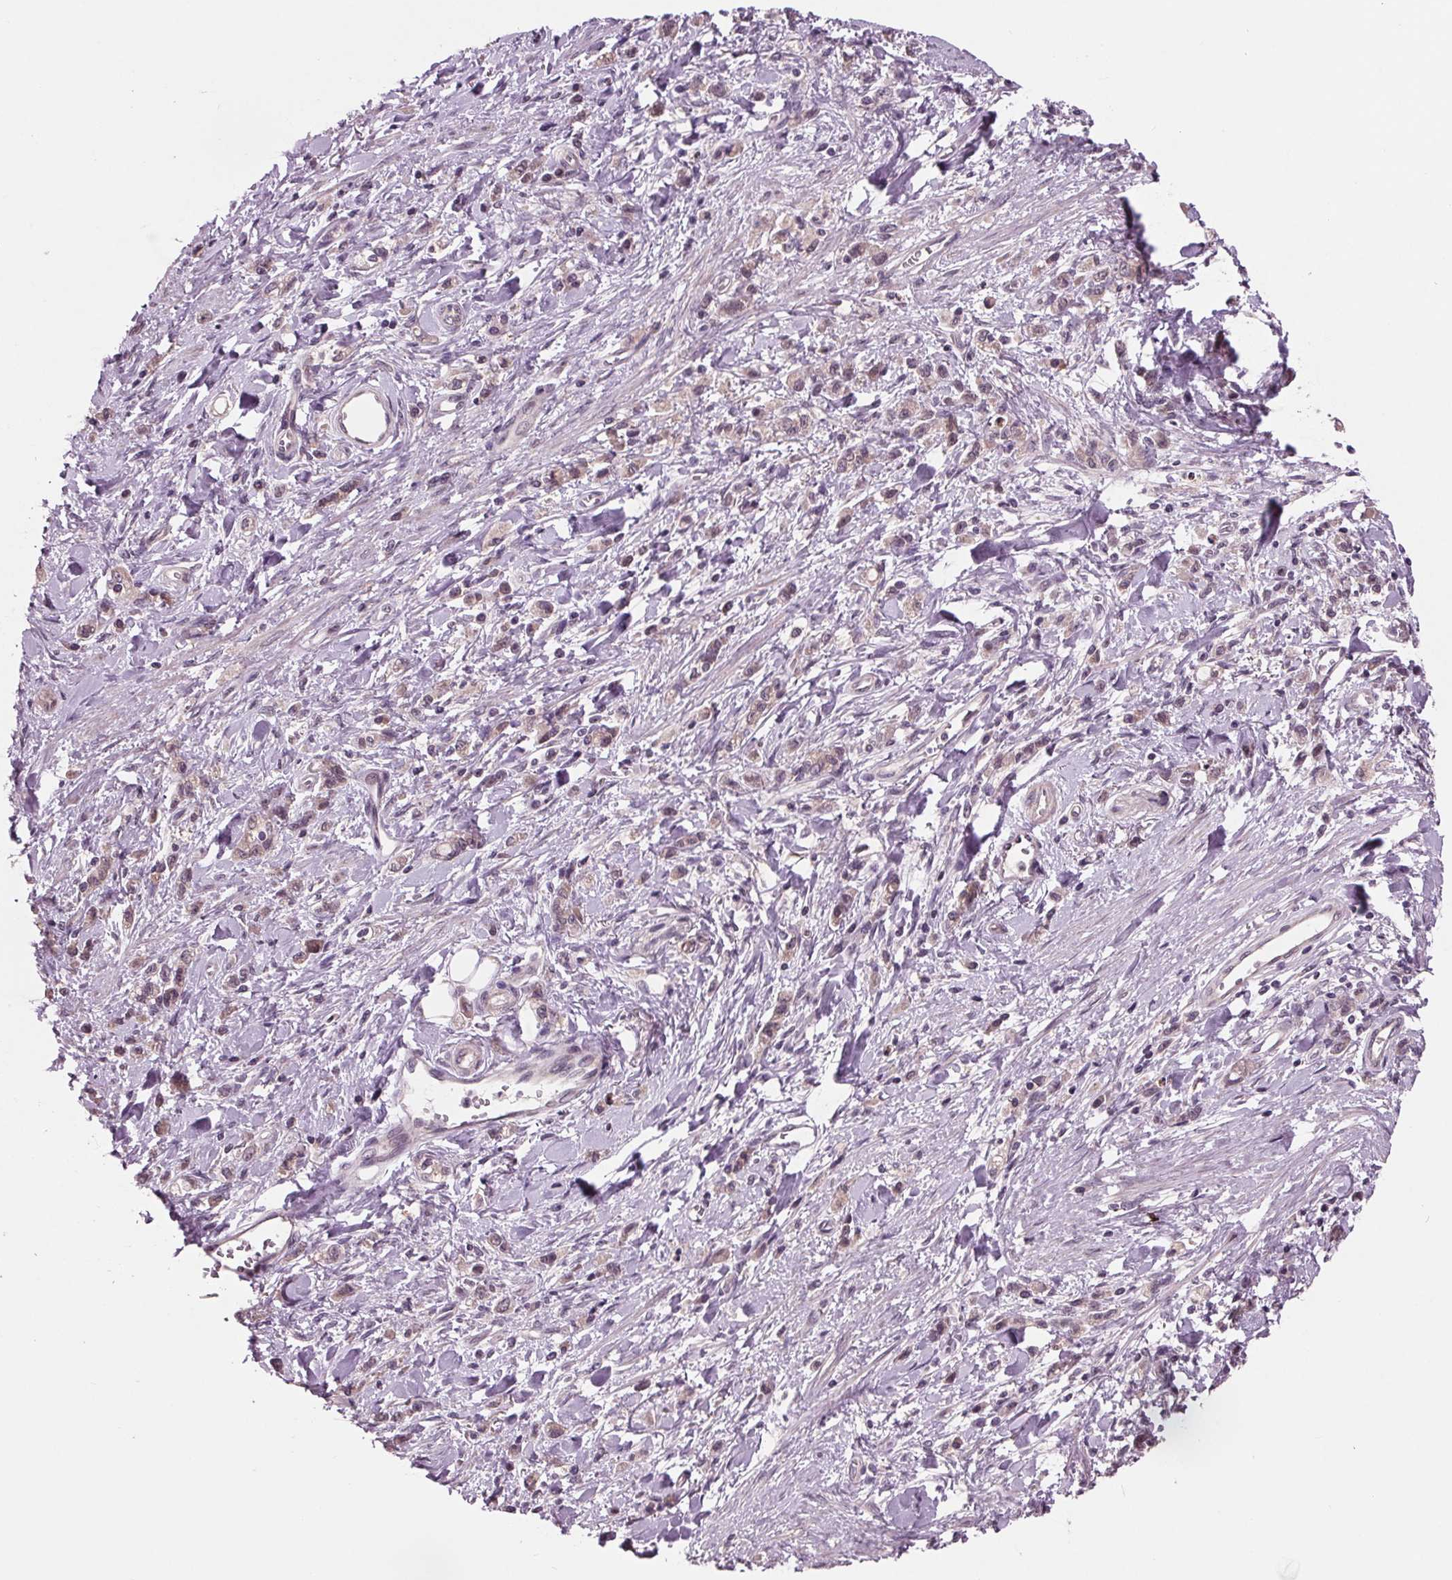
{"staining": {"intensity": "weak", "quantity": "<25%", "location": "cytoplasmic/membranous"}, "tissue": "stomach cancer", "cell_type": "Tumor cells", "image_type": "cancer", "snomed": [{"axis": "morphology", "description": "Adenocarcinoma, NOS"}, {"axis": "topography", "description": "Stomach"}], "caption": "Immunohistochemical staining of stomach cancer shows no significant positivity in tumor cells. The staining is performed using DAB (3,3'-diaminobenzidine) brown chromogen with nuclei counter-stained in using hematoxylin.", "gene": "MAPK8", "patient": {"sex": "male", "age": 77}}